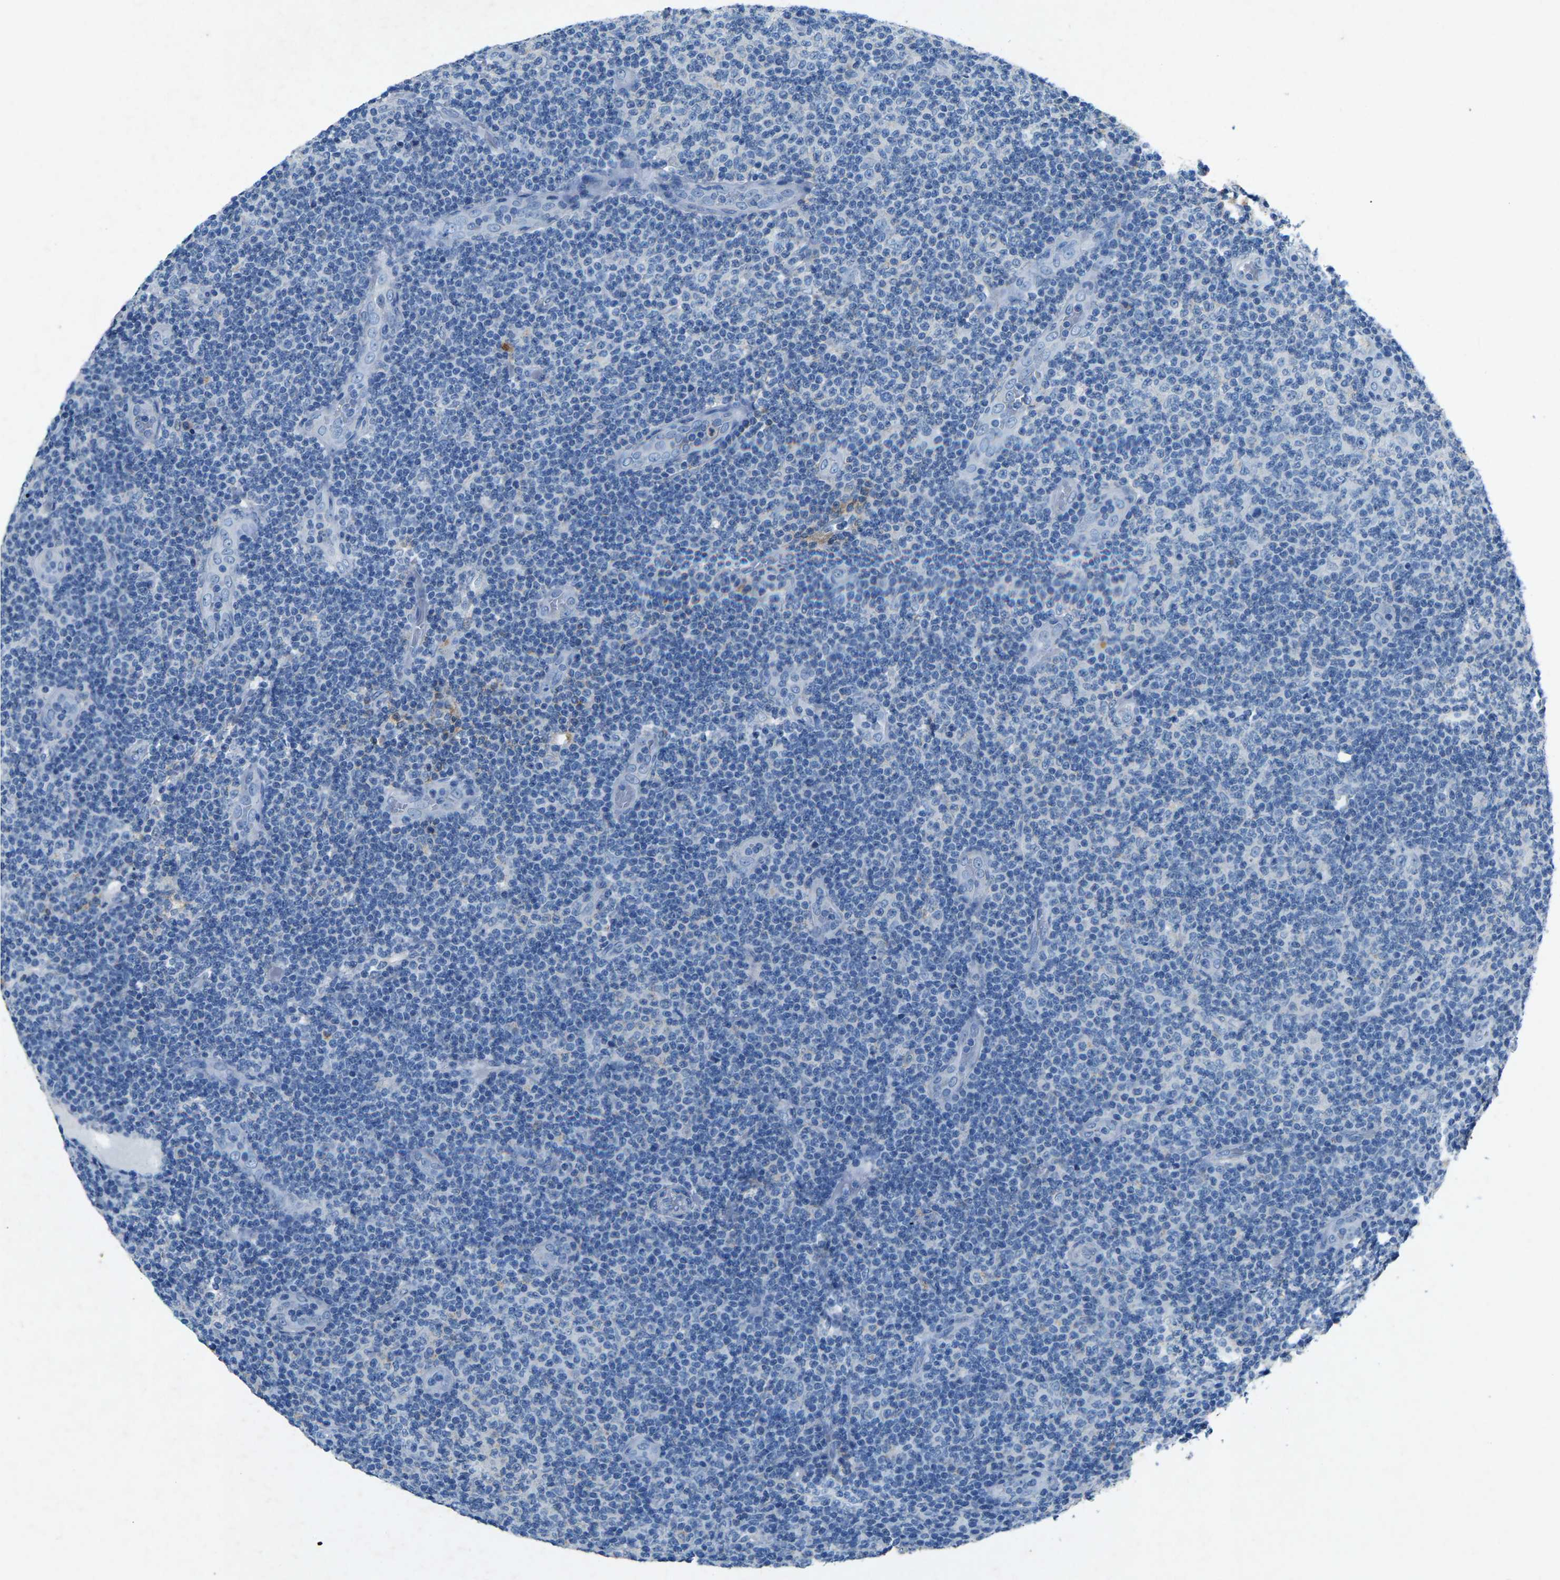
{"staining": {"intensity": "negative", "quantity": "none", "location": "none"}, "tissue": "lymphoma", "cell_type": "Tumor cells", "image_type": "cancer", "snomed": [{"axis": "morphology", "description": "Malignant lymphoma, non-Hodgkin's type, Low grade"}, {"axis": "topography", "description": "Lymph node"}], "caption": "Immunohistochemical staining of human lymphoma shows no significant expression in tumor cells.", "gene": "PLG", "patient": {"sex": "male", "age": 83}}